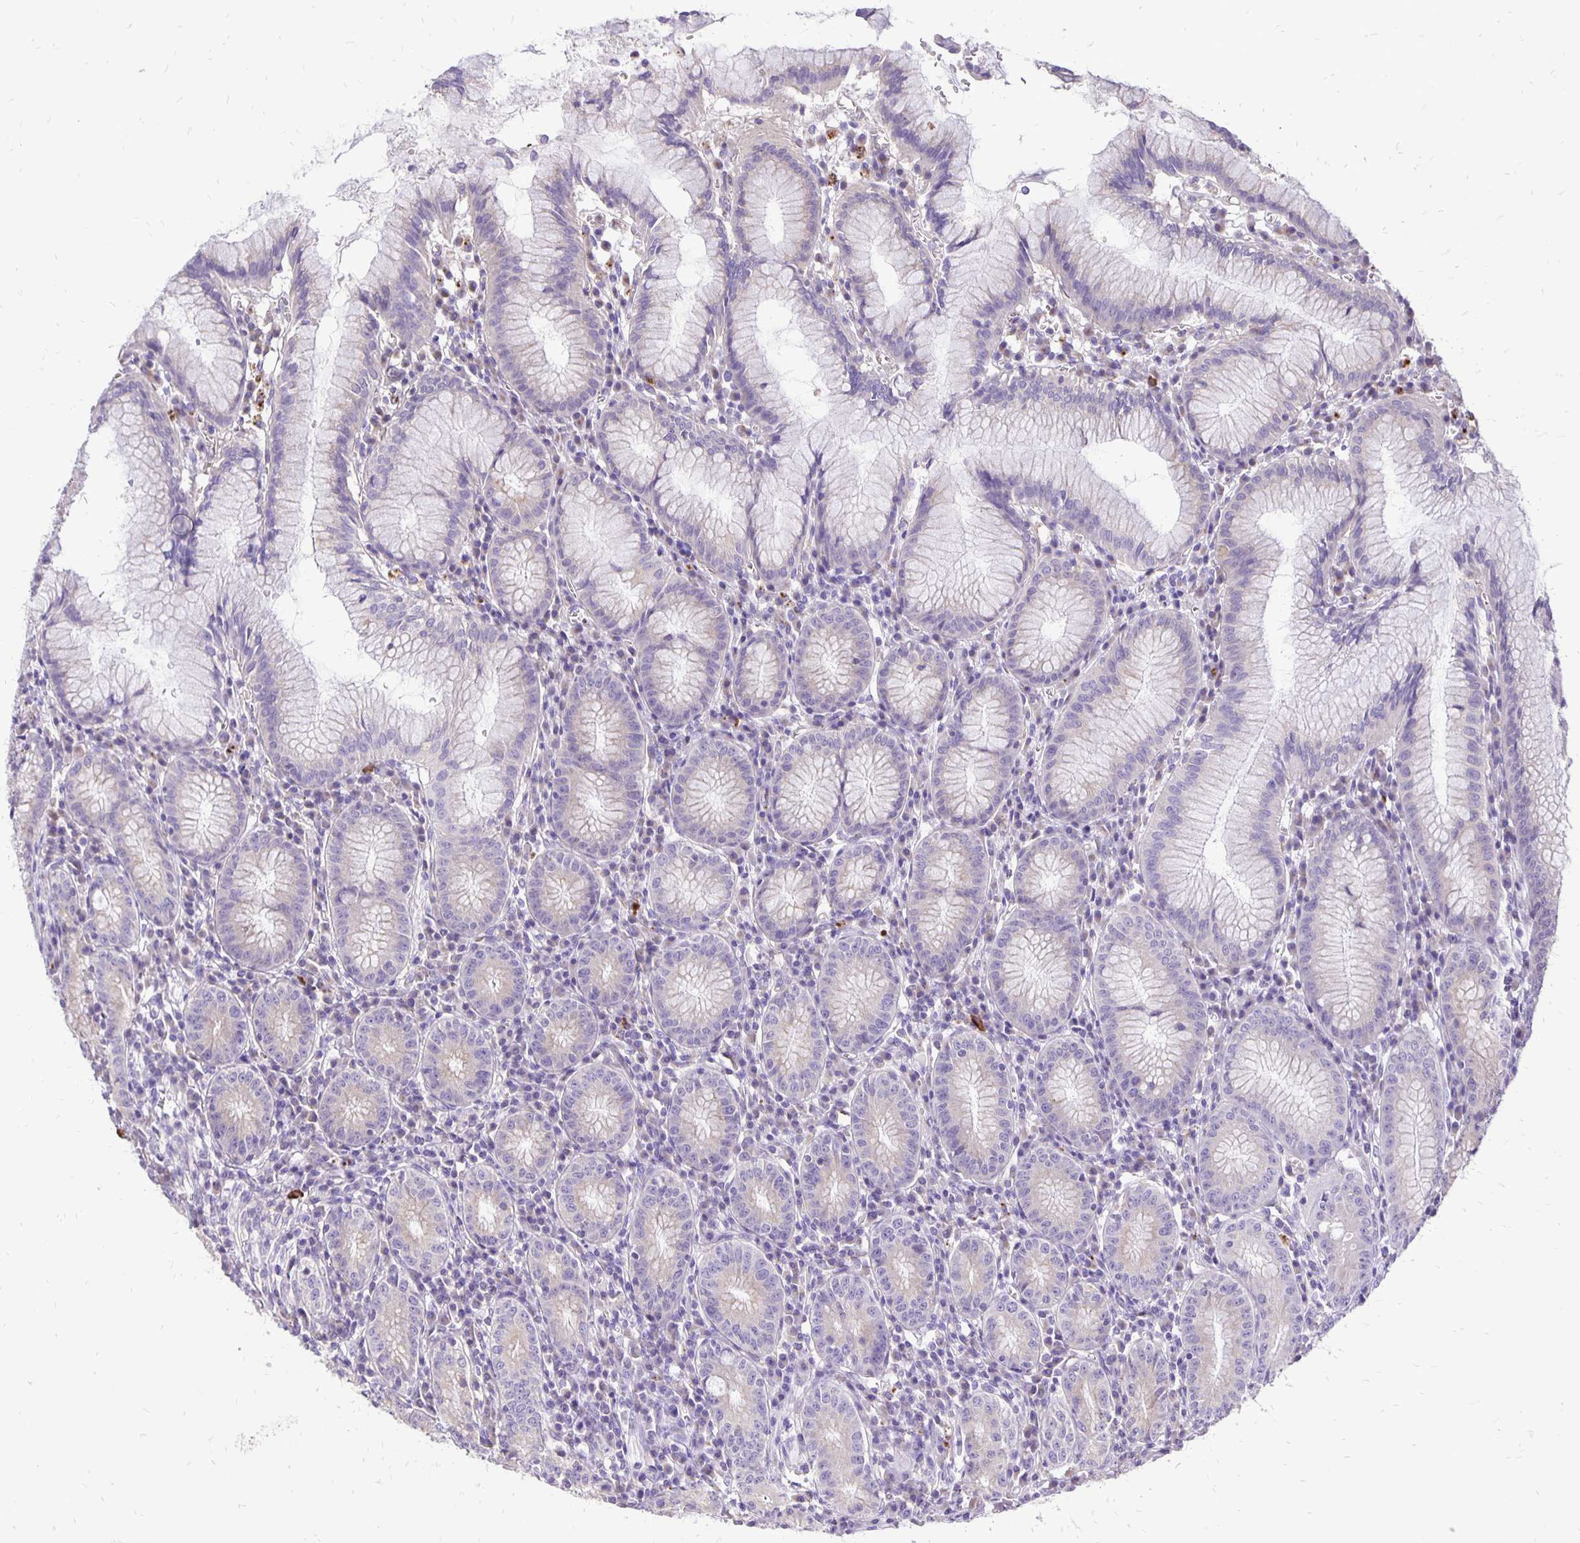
{"staining": {"intensity": "weak", "quantity": "<25%", "location": "cytoplasmic/membranous"}, "tissue": "stomach", "cell_type": "Glandular cells", "image_type": "normal", "snomed": [{"axis": "morphology", "description": "Normal tissue, NOS"}, {"axis": "topography", "description": "Stomach"}], "caption": "DAB immunohistochemical staining of benign stomach exhibits no significant expression in glandular cells. (Immunohistochemistry (ihc), brightfield microscopy, high magnification).", "gene": "EIF5A", "patient": {"sex": "male", "age": 55}}